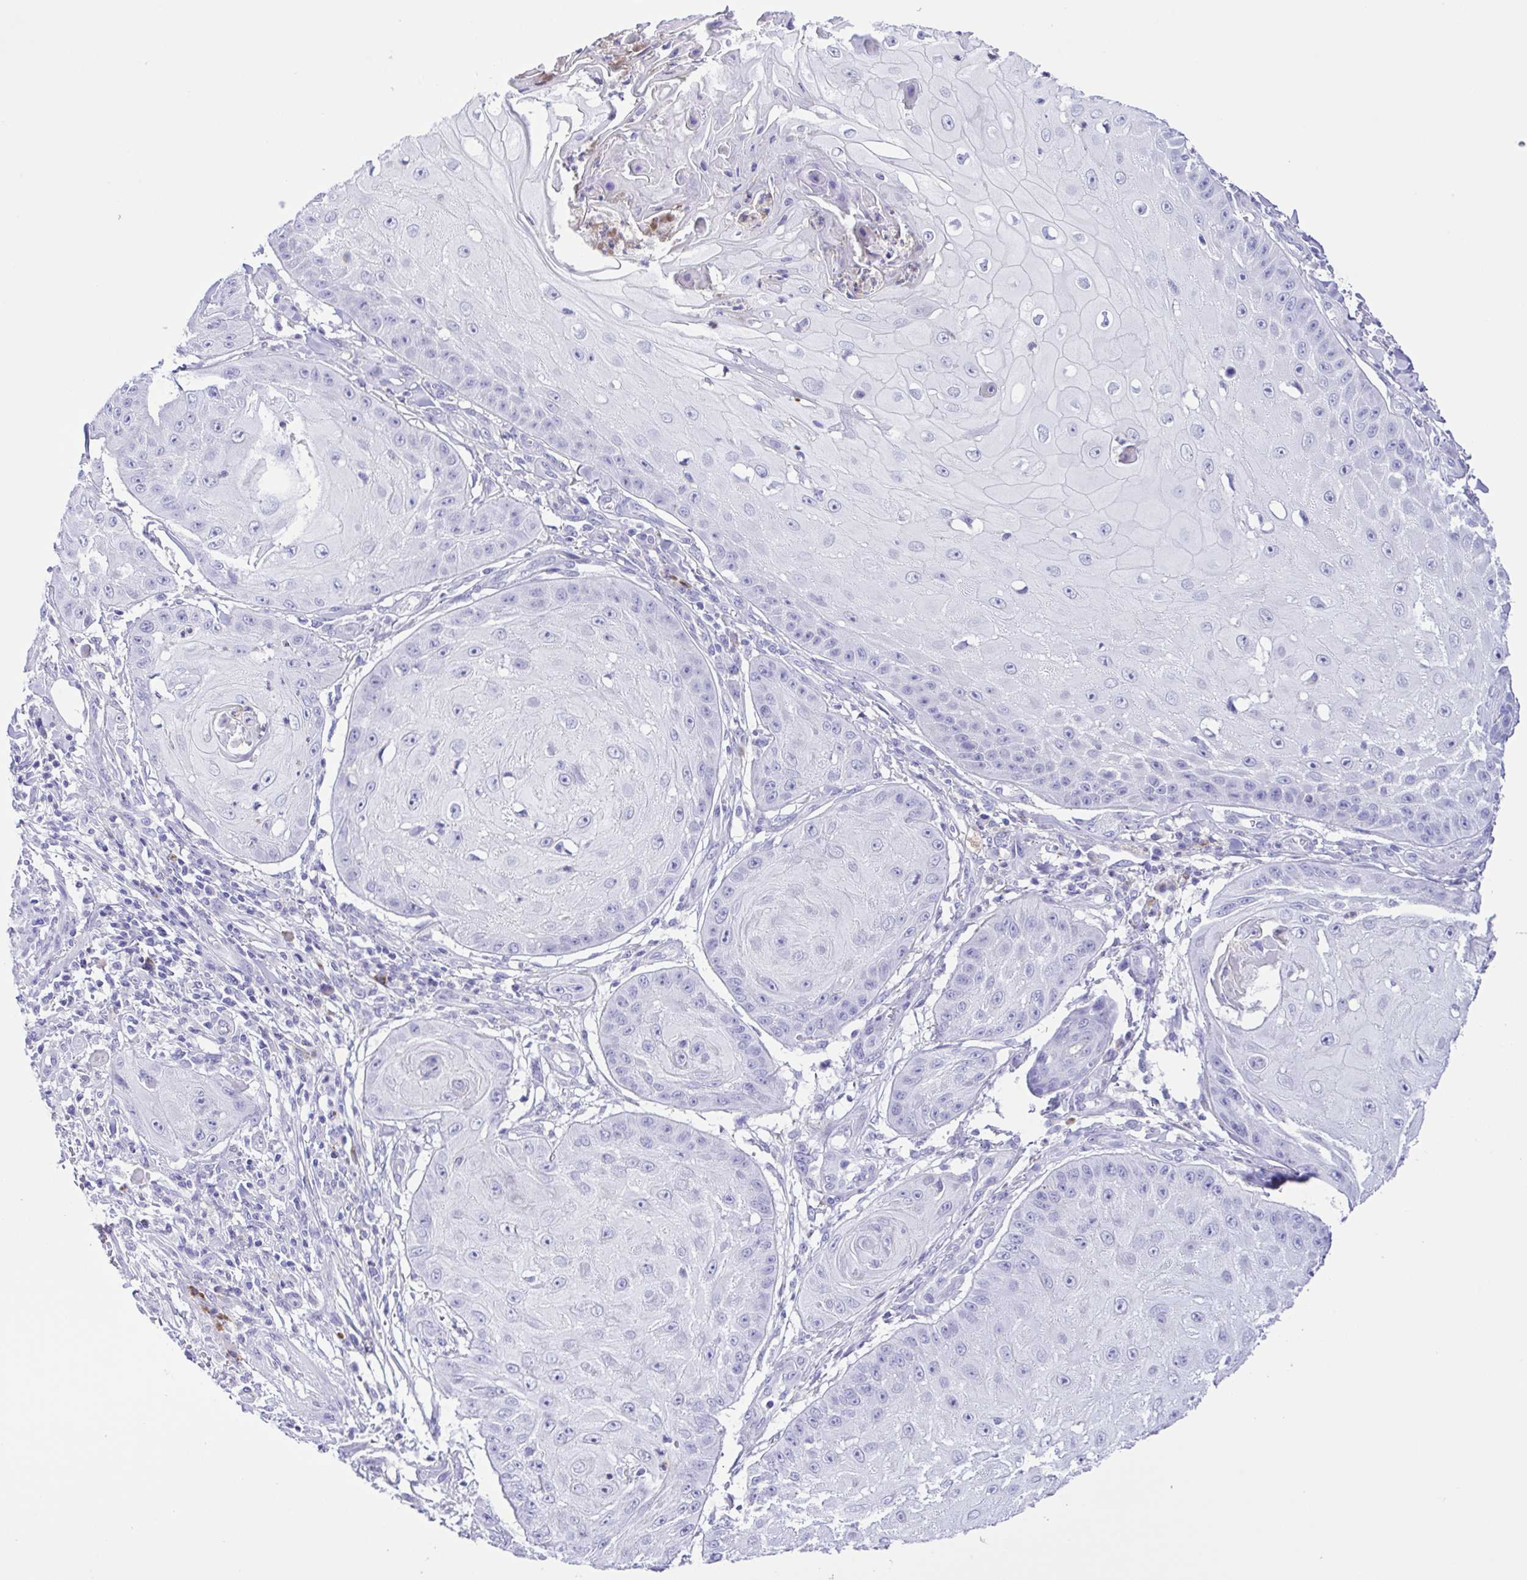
{"staining": {"intensity": "negative", "quantity": "none", "location": "none"}, "tissue": "skin cancer", "cell_type": "Tumor cells", "image_type": "cancer", "snomed": [{"axis": "morphology", "description": "Squamous cell carcinoma, NOS"}, {"axis": "topography", "description": "Skin"}], "caption": "Immunohistochemistry (IHC) micrograph of neoplastic tissue: skin cancer (squamous cell carcinoma) stained with DAB (3,3'-diaminobenzidine) reveals no significant protein expression in tumor cells.", "gene": "GPR17", "patient": {"sex": "male", "age": 70}}